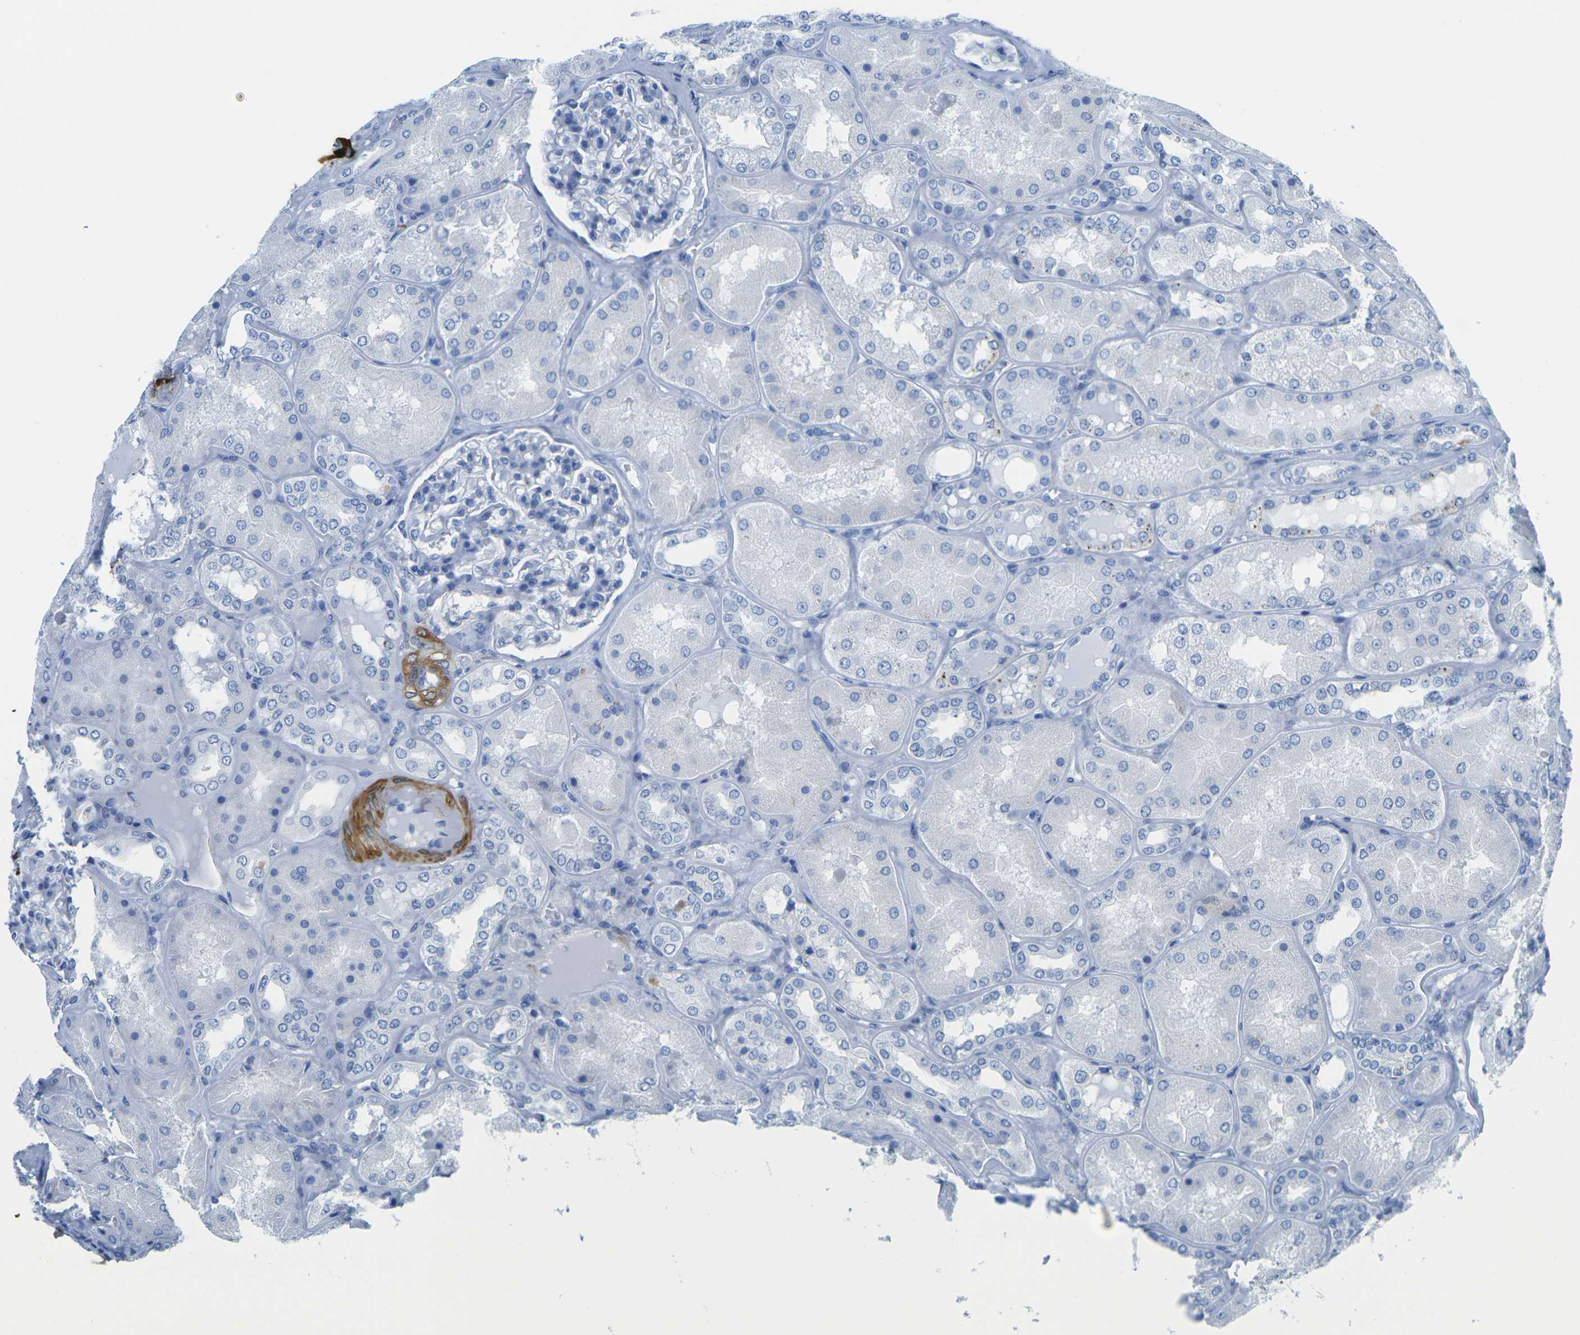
{"staining": {"intensity": "negative", "quantity": "none", "location": "none"}, "tissue": "kidney", "cell_type": "Cells in glomeruli", "image_type": "normal", "snomed": [{"axis": "morphology", "description": "Normal tissue, NOS"}, {"axis": "topography", "description": "Kidney"}], "caption": "Immunohistochemical staining of unremarkable kidney demonstrates no significant positivity in cells in glomeruli.", "gene": "CNN1", "patient": {"sex": "female", "age": 56}}